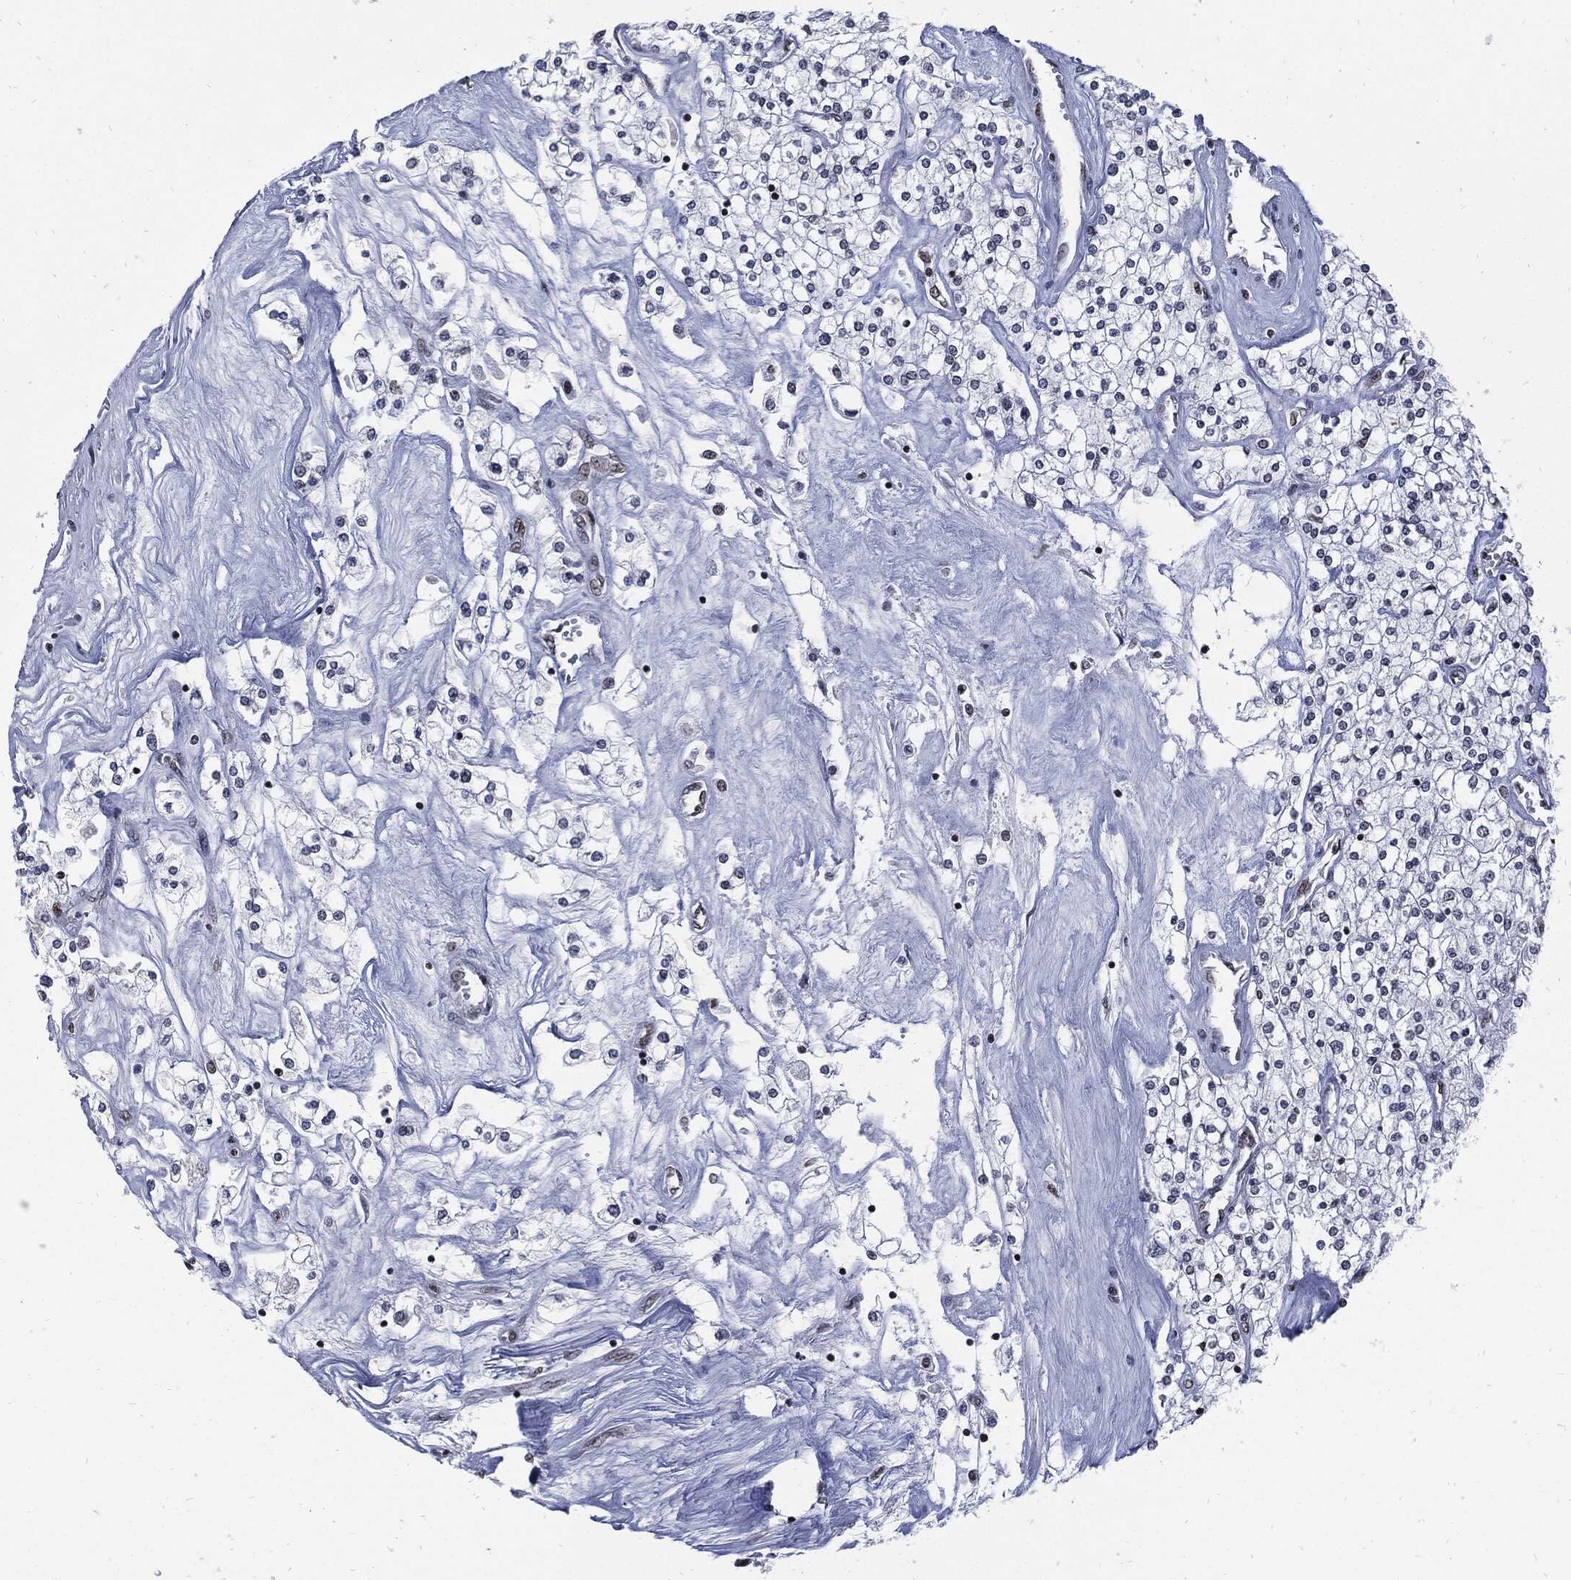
{"staining": {"intensity": "negative", "quantity": "none", "location": "none"}, "tissue": "renal cancer", "cell_type": "Tumor cells", "image_type": "cancer", "snomed": [{"axis": "morphology", "description": "Adenocarcinoma, NOS"}, {"axis": "topography", "description": "Kidney"}], "caption": "The histopathology image exhibits no significant expression in tumor cells of renal cancer (adenocarcinoma).", "gene": "TERF2", "patient": {"sex": "male", "age": 80}}